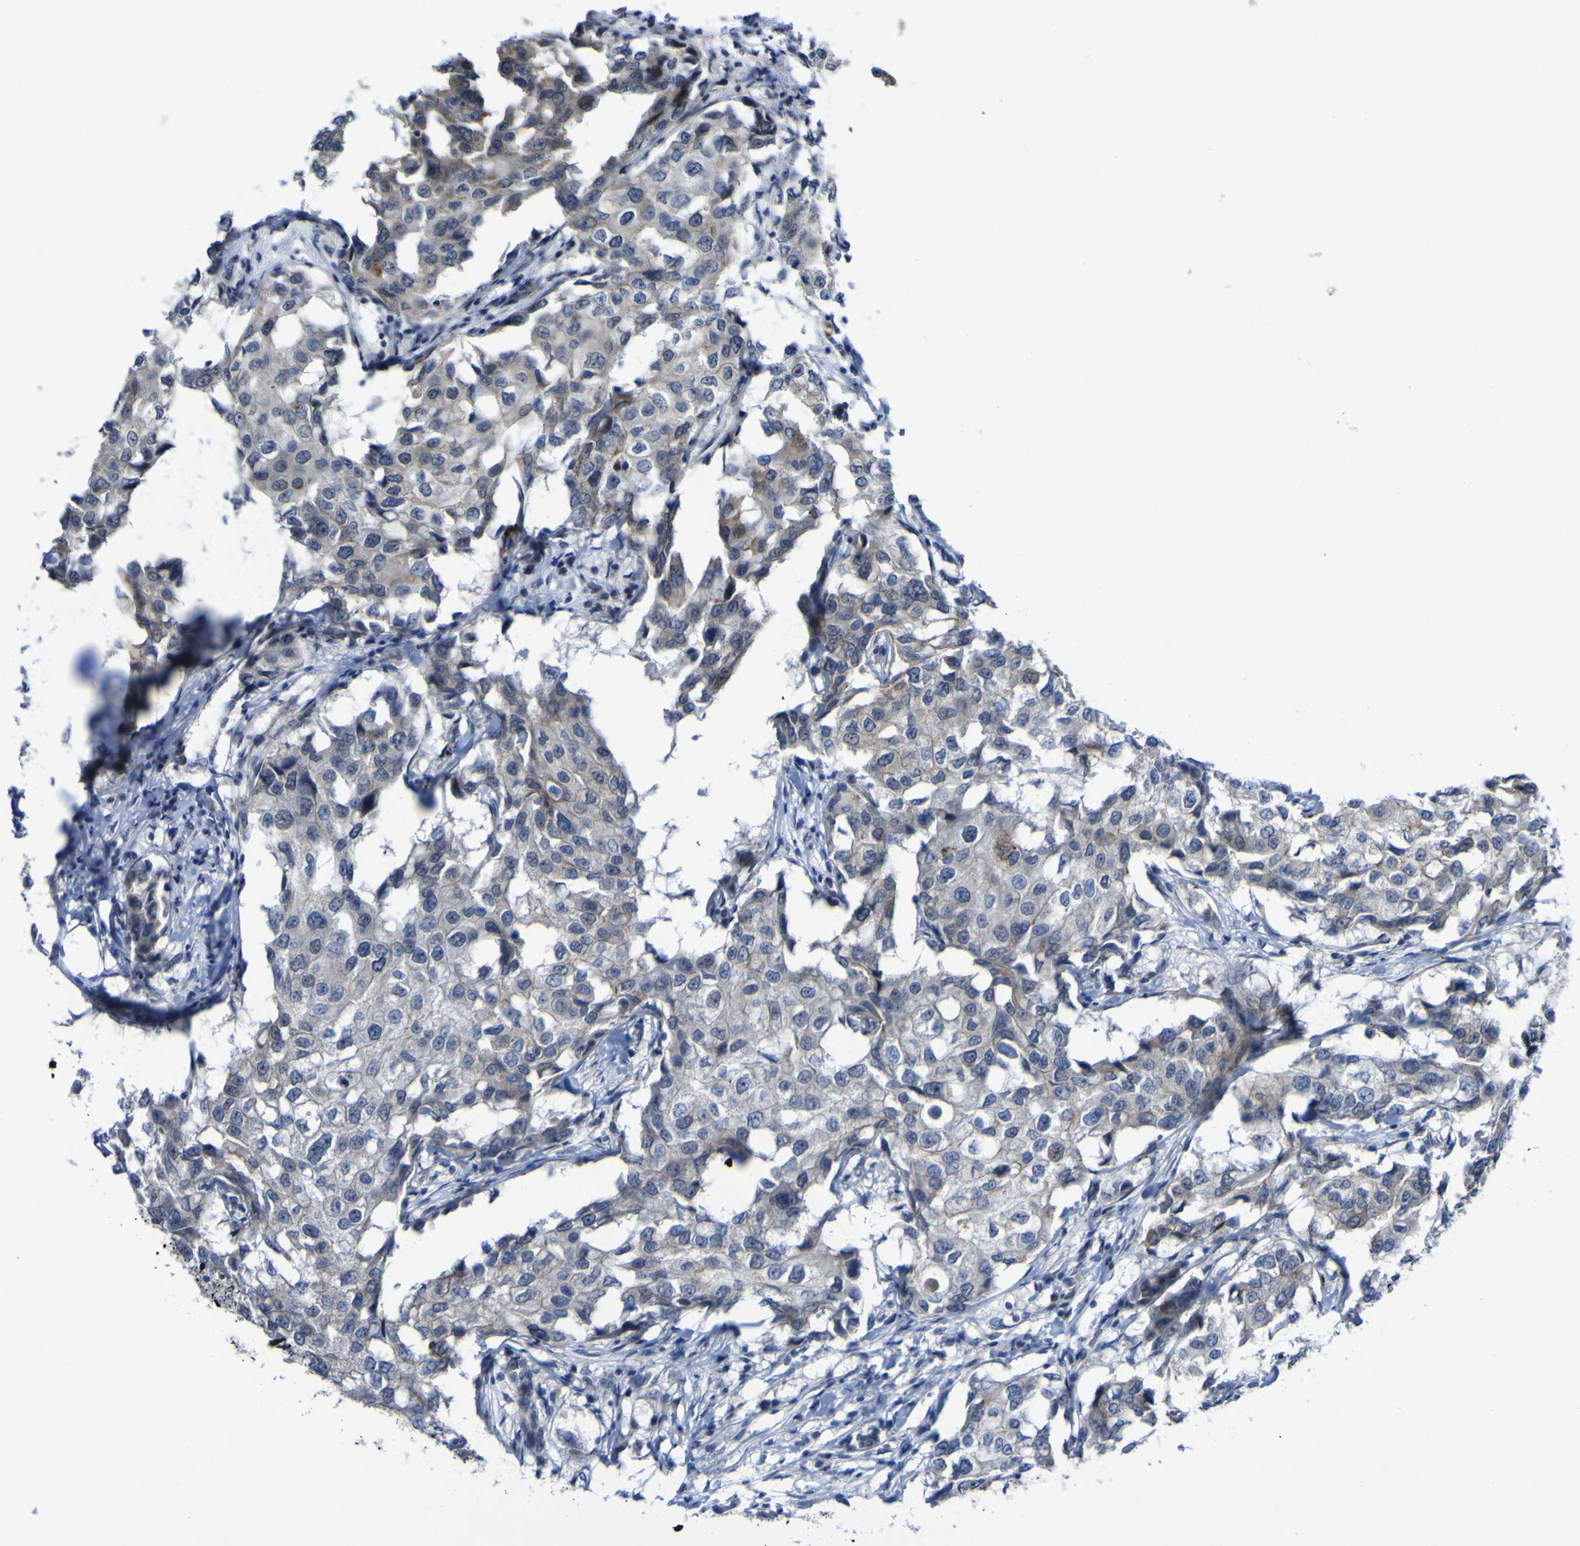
{"staining": {"intensity": "weak", "quantity": "<25%", "location": "cytoplasmic/membranous"}, "tissue": "breast cancer", "cell_type": "Tumor cells", "image_type": "cancer", "snomed": [{"axis": "morphology", "description": "Duct carcinoma"}, {"axis": "topography", "description": "Breast"}], "caption": "Tumor cells show no significant positivity in intraductal carcinoma (breast). (DAB immunohistochemistry (IHC) visualized using brightfield microscopy, high magnification).", "gene": "NAV1", "patient": {"sex": "female", "age": 27}}